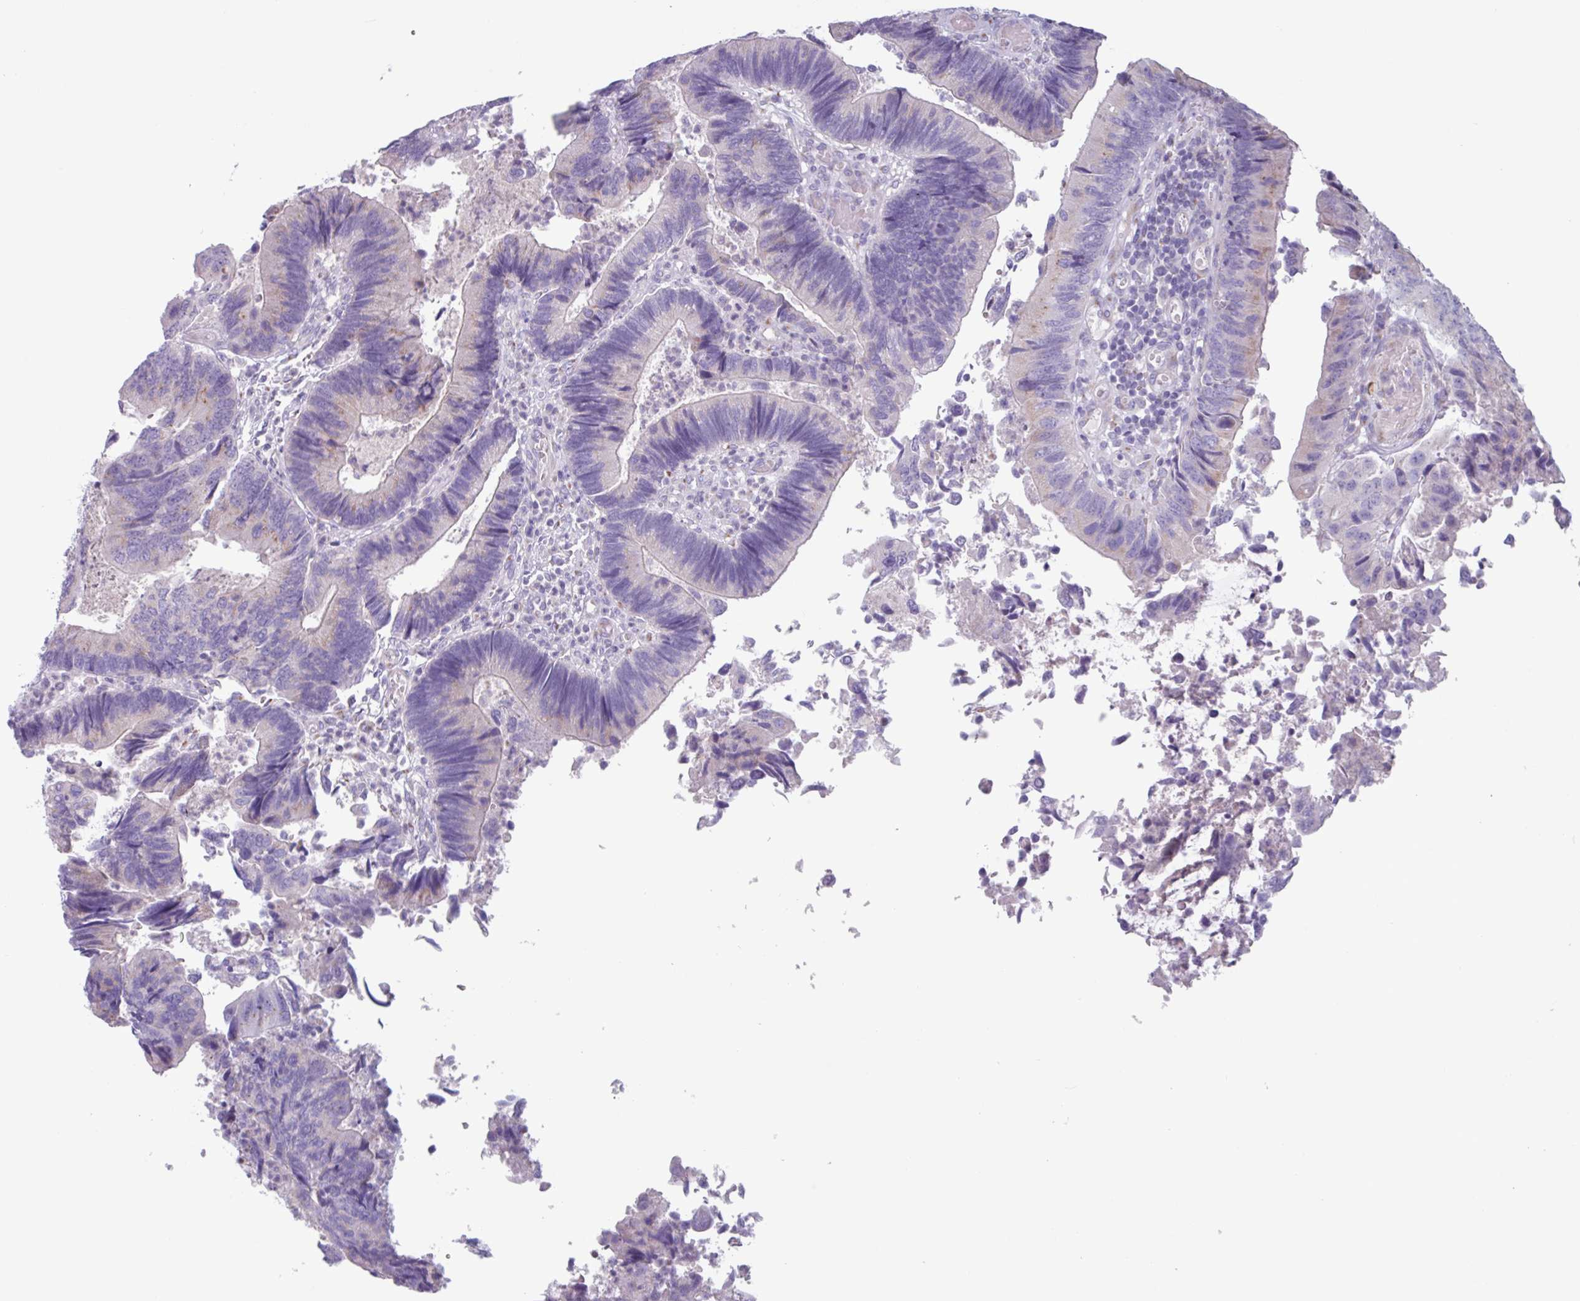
{"staining": {"intensity": "weak", "quantity": "<25%", "location": "cytoplasmic/membranous"}, "tissue": "colorectal cancer", "cell_type": "Tumor cells", "image_type": "cancer", "snomed": [{"axis": "morphology", "description": "Adenocarcinoma, NOS"}, {"axis": "topography", "description": "Colon"}], "caption": "DAB immunohistochemical staining of human adenocarcinoma (colorectal) reveals no significant staining in tumor cells.", "gene": "ADGRE1", "patient": {"sex": "female", "age": 67}}